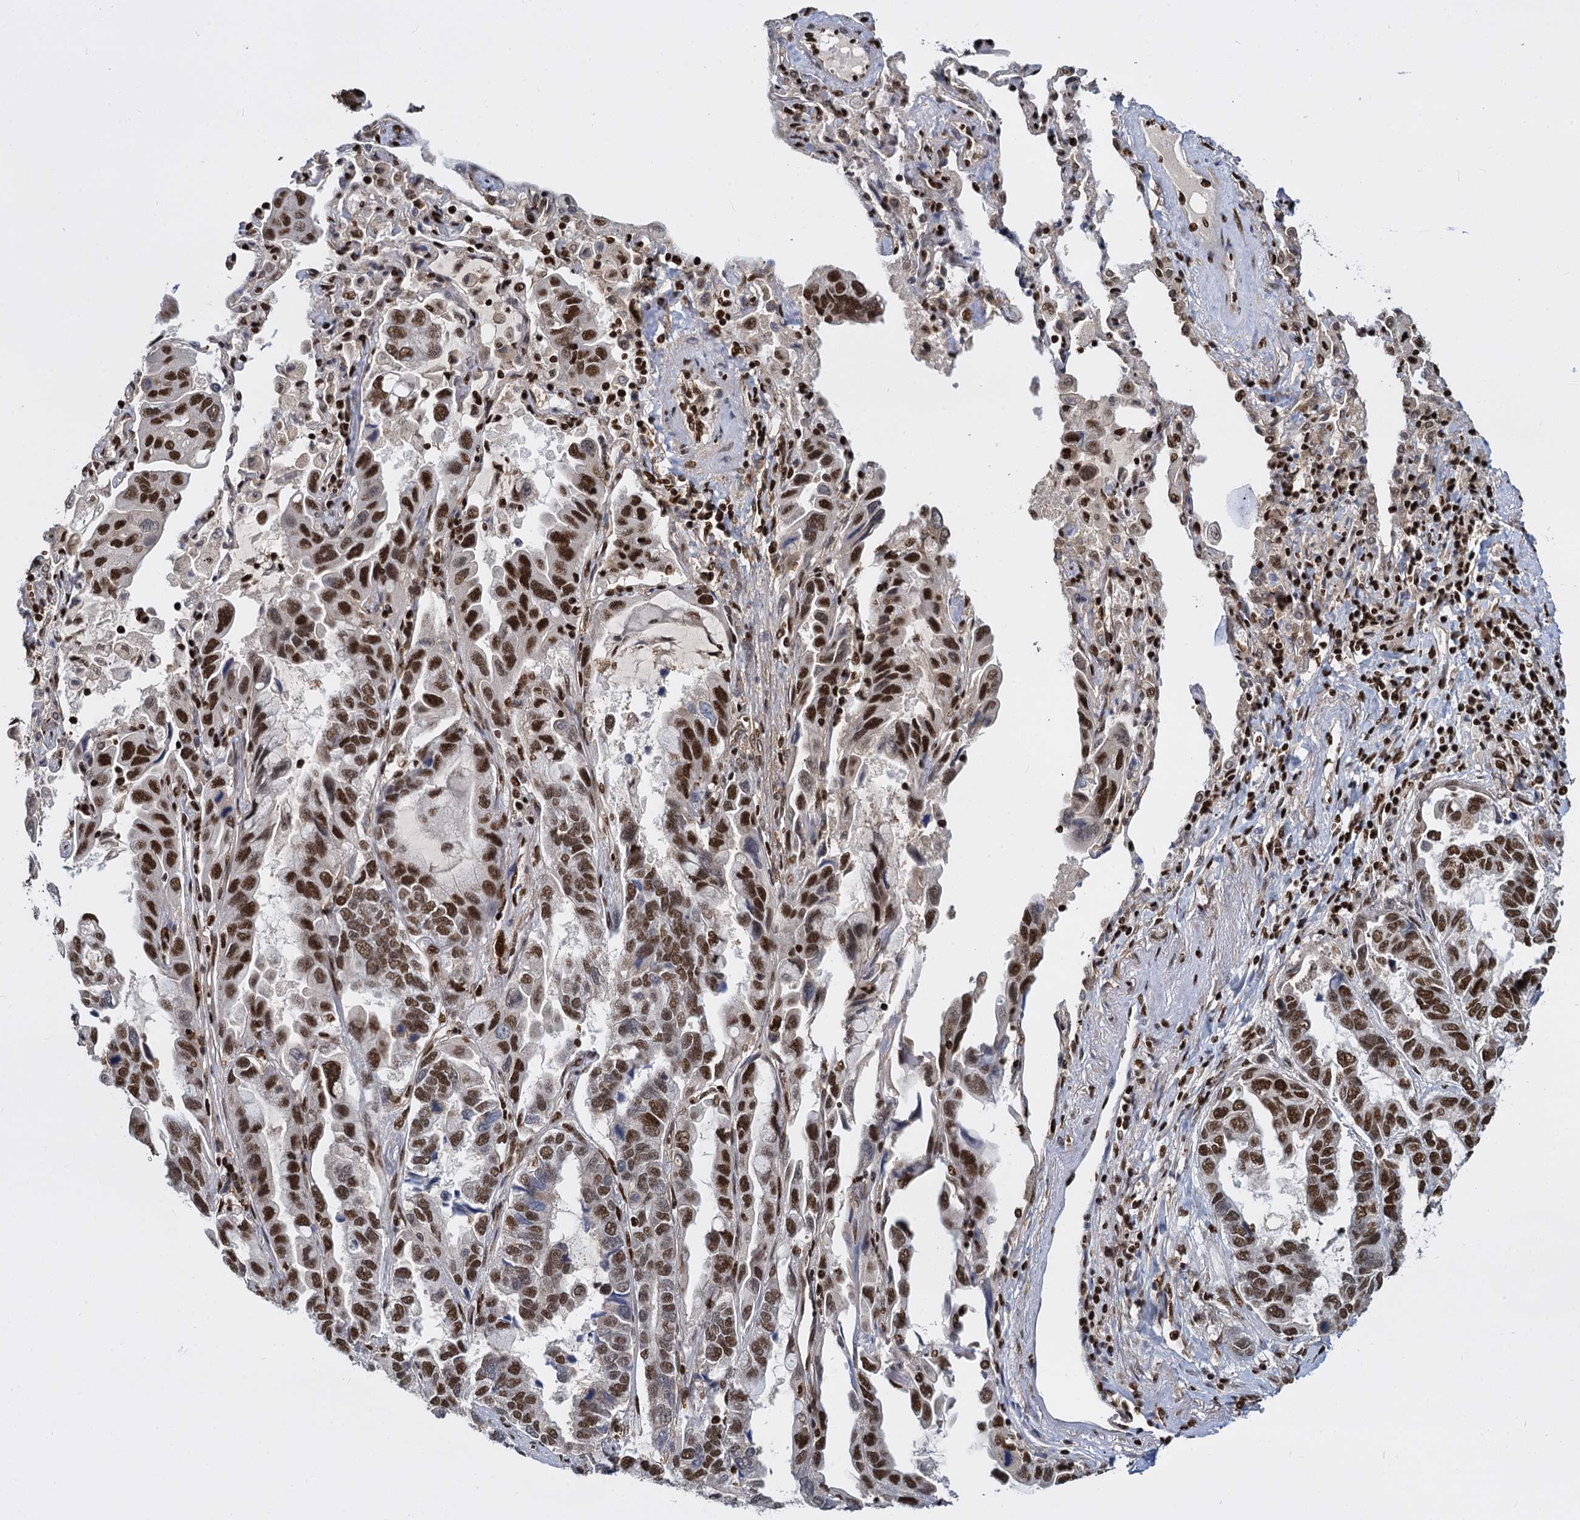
{"staining": {"intensity": "strong", "quantity": ">75%", "location": "nuclear"}, "tissue": "lung cancer", "cell_type": "Tumor cells", "image_type": "cancer", "snomed": [{"axis": "morphology", "description": "Adenocarcinoma, NOS"}, {"axis": "topography", "description": "Lung"}], "caption": "Human adenocarcinoma (lung) stained with a protein marker displays strong staining in tumor cells.", "gene": "DCPS", "patient": {"sex": "male", "age": 64}}